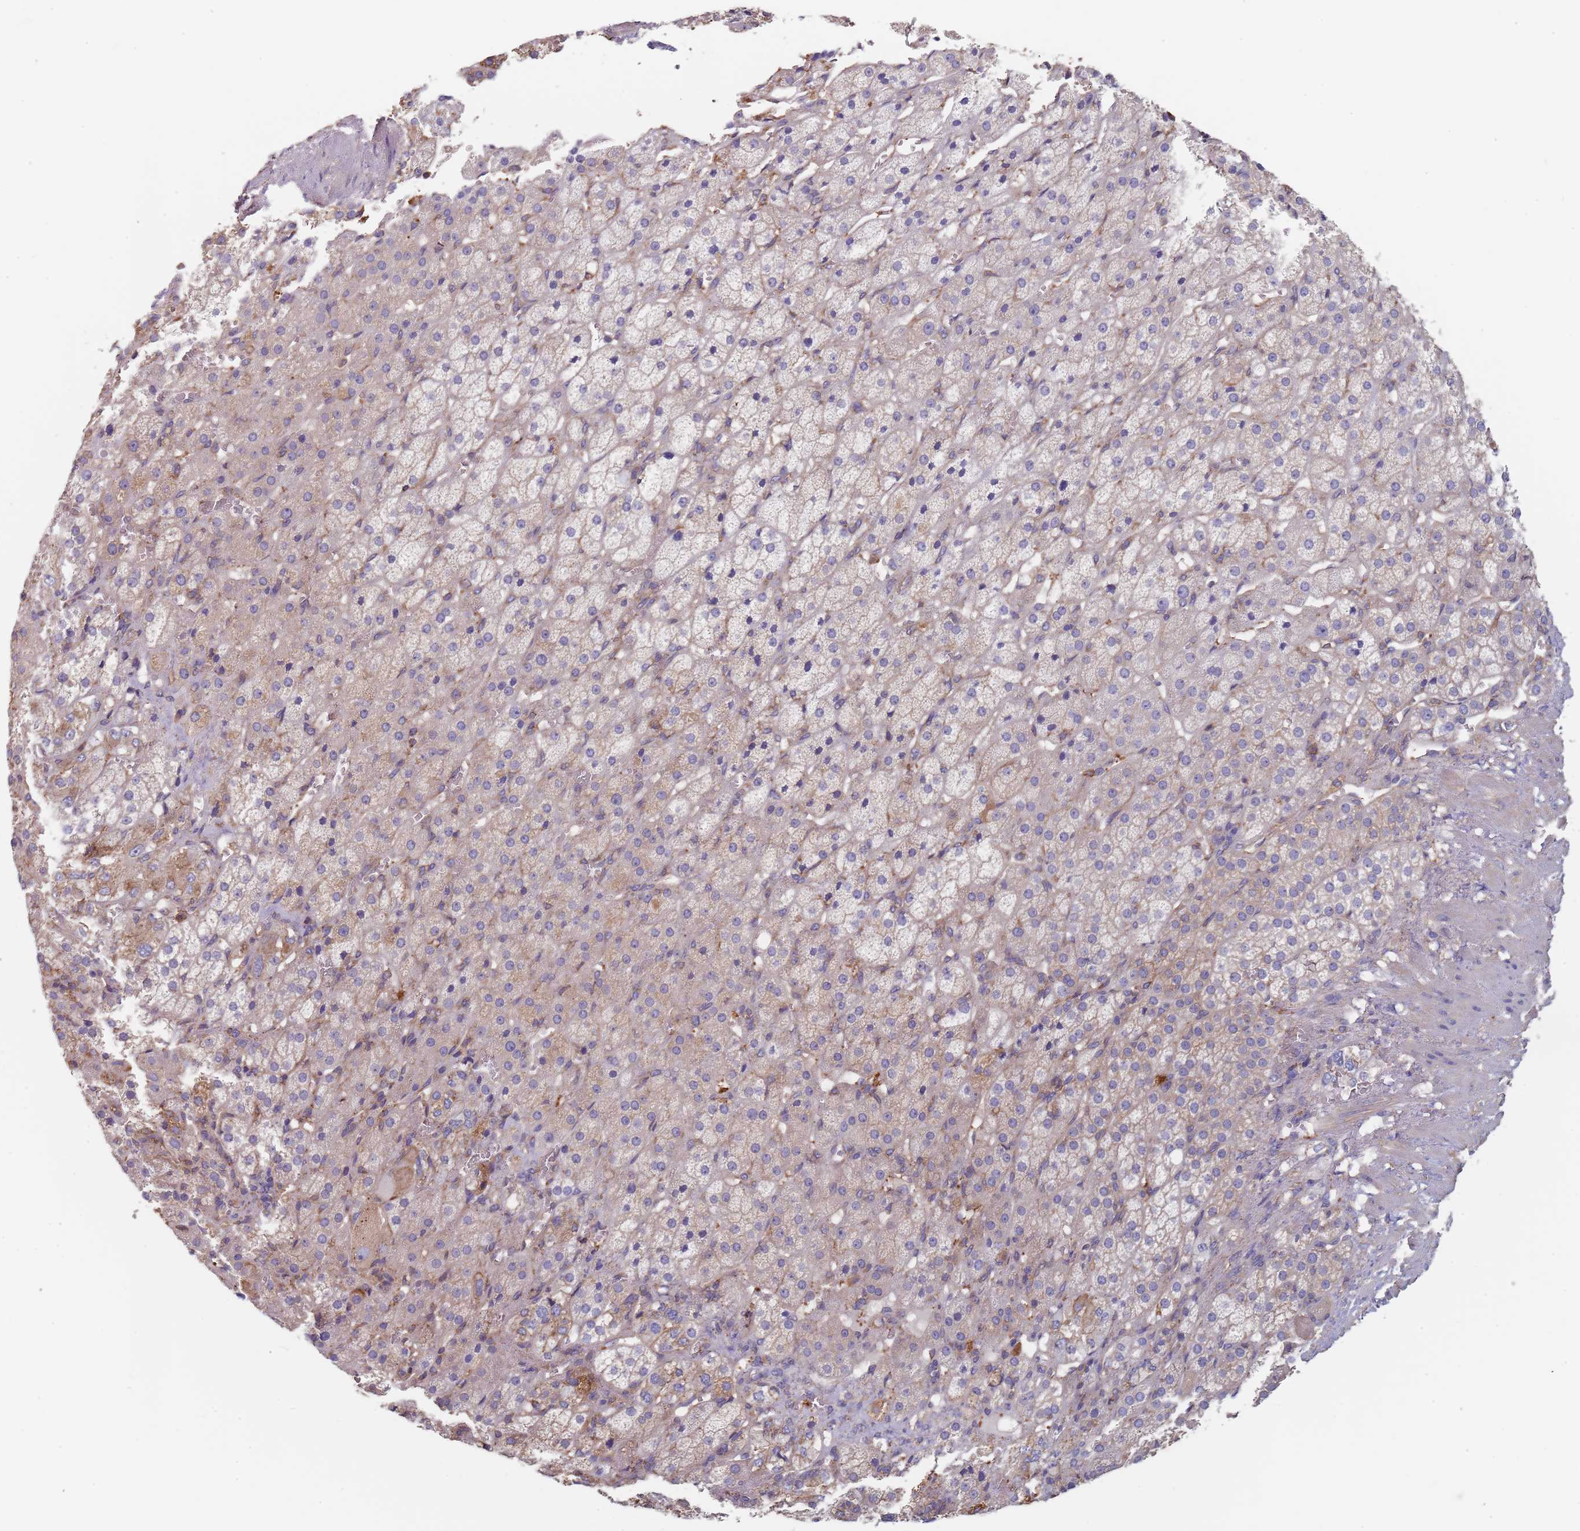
{"staining": {"intensity": "weak", "quantity": "25%-75%", "location": "cytoplasmic/membranous"}, "tissue": "adrenal gland", "cell_type": "Glandular cells", "image_type": "normal", "snomed": [{"axis": "morphology", "description": "Normal tissue, NOS"}, {"axis": "topography", "description": "Adrenal gland"}], "caption": "Immunohistochemical staining of unremarkable adrenal gland reveals weak cytoplasmic/membranous protein staining in about 25%-75% of glandular cells. (brown staining indicates protein expression, while blue staining denotes nuclei).", "gene": "DCUN1D3", "patient": {"sex": "female", "age": 57}}